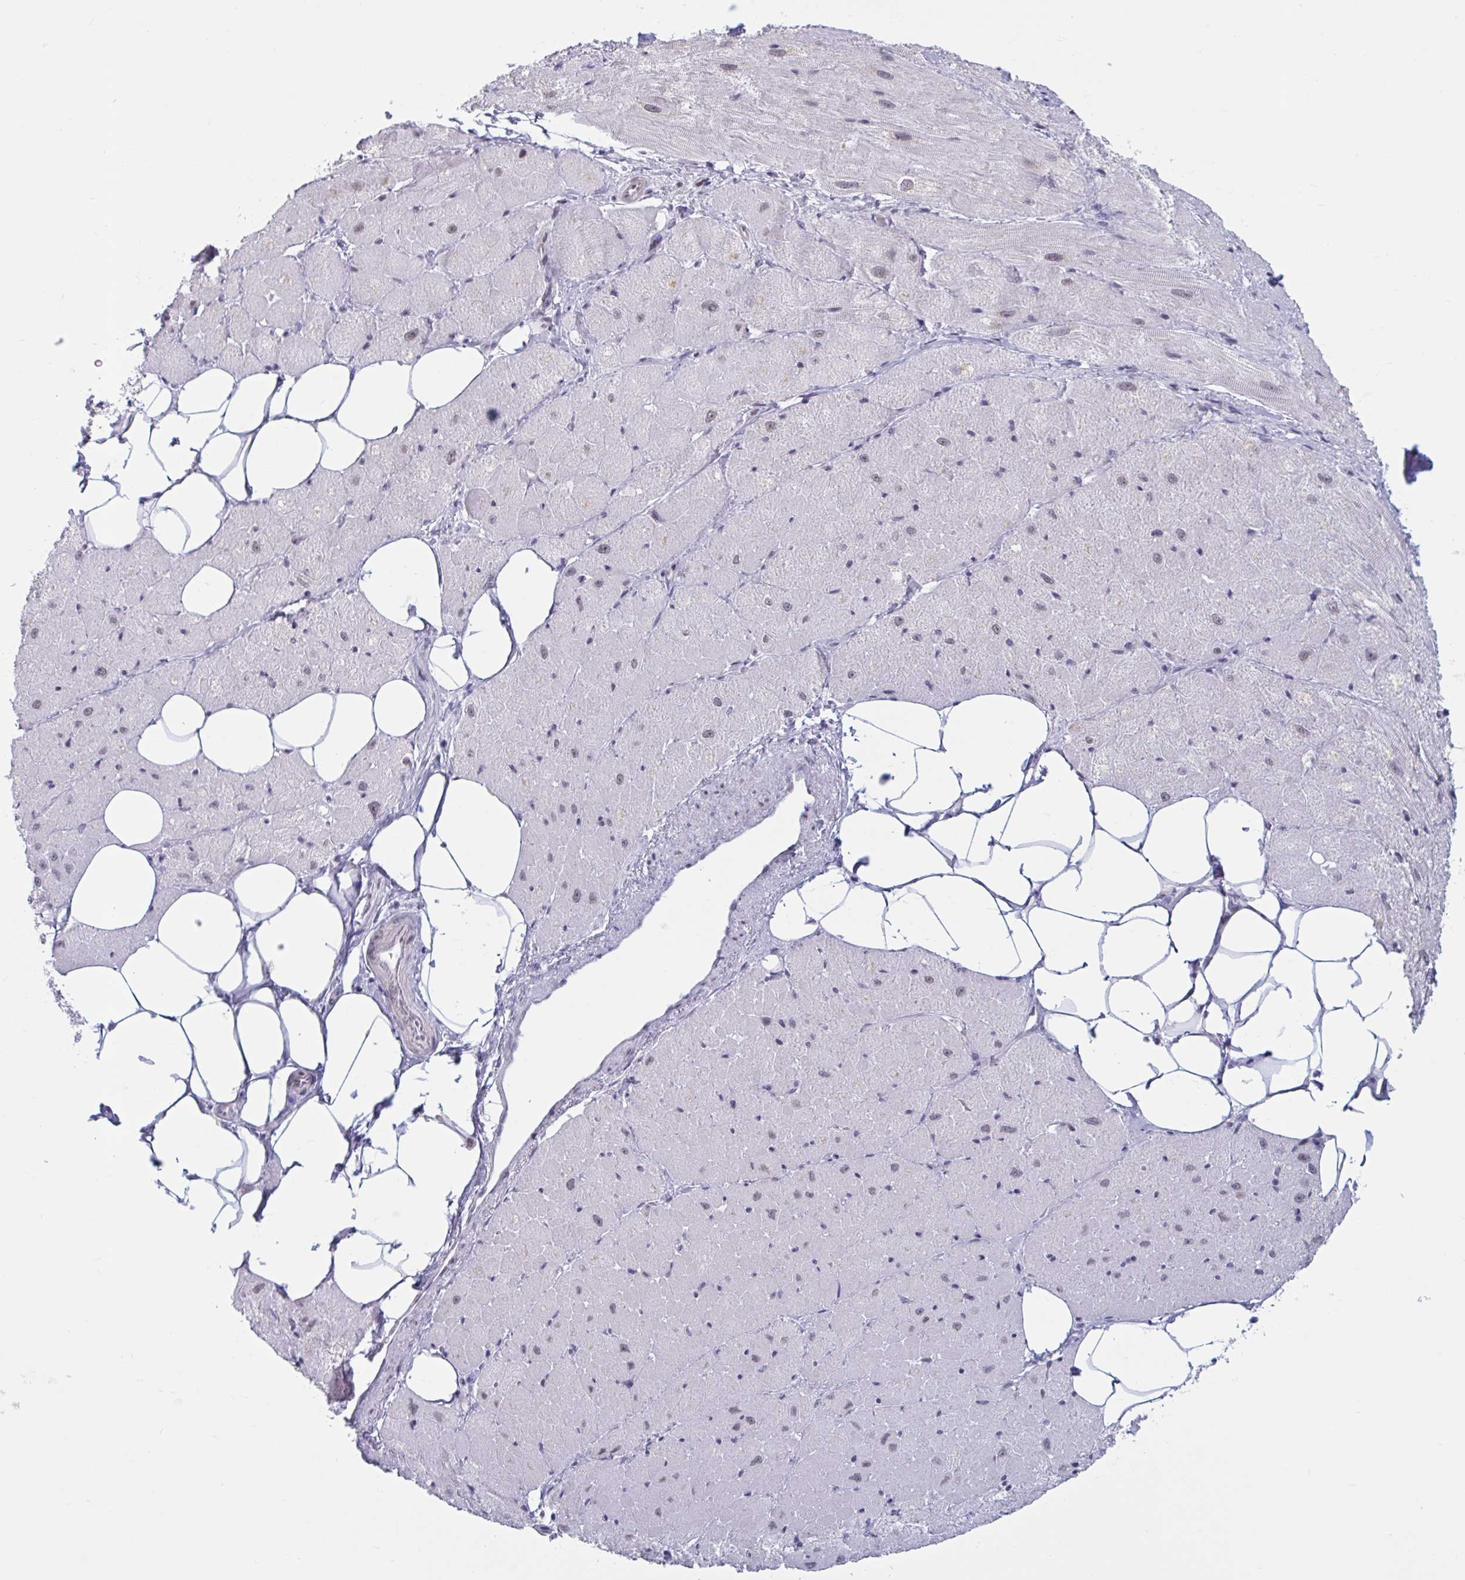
{"staining": {"intensity": "weak", "quantity": "25%-75%", "location": "cytoplasmic/membranous,nuclear"}, "tissue": "heart muscle", "cell_type": "Cardiomyocytes", "image_type": "normal", "snomed": [{"axis": "morphology", "description": "Normal tissue, NOS"}, {"axis": "topography", "description": "Heart"}], "caption": "The image reveals a brown stain indicating the presence of a protein in the cytoplasmic/membranous,nuclear of cardiomyocytes in heart muscle. (IHC, brightfield microscopy, high magnification).", "gene": "HSD17B6", "patient": {"sex": "male", "age": 62}}